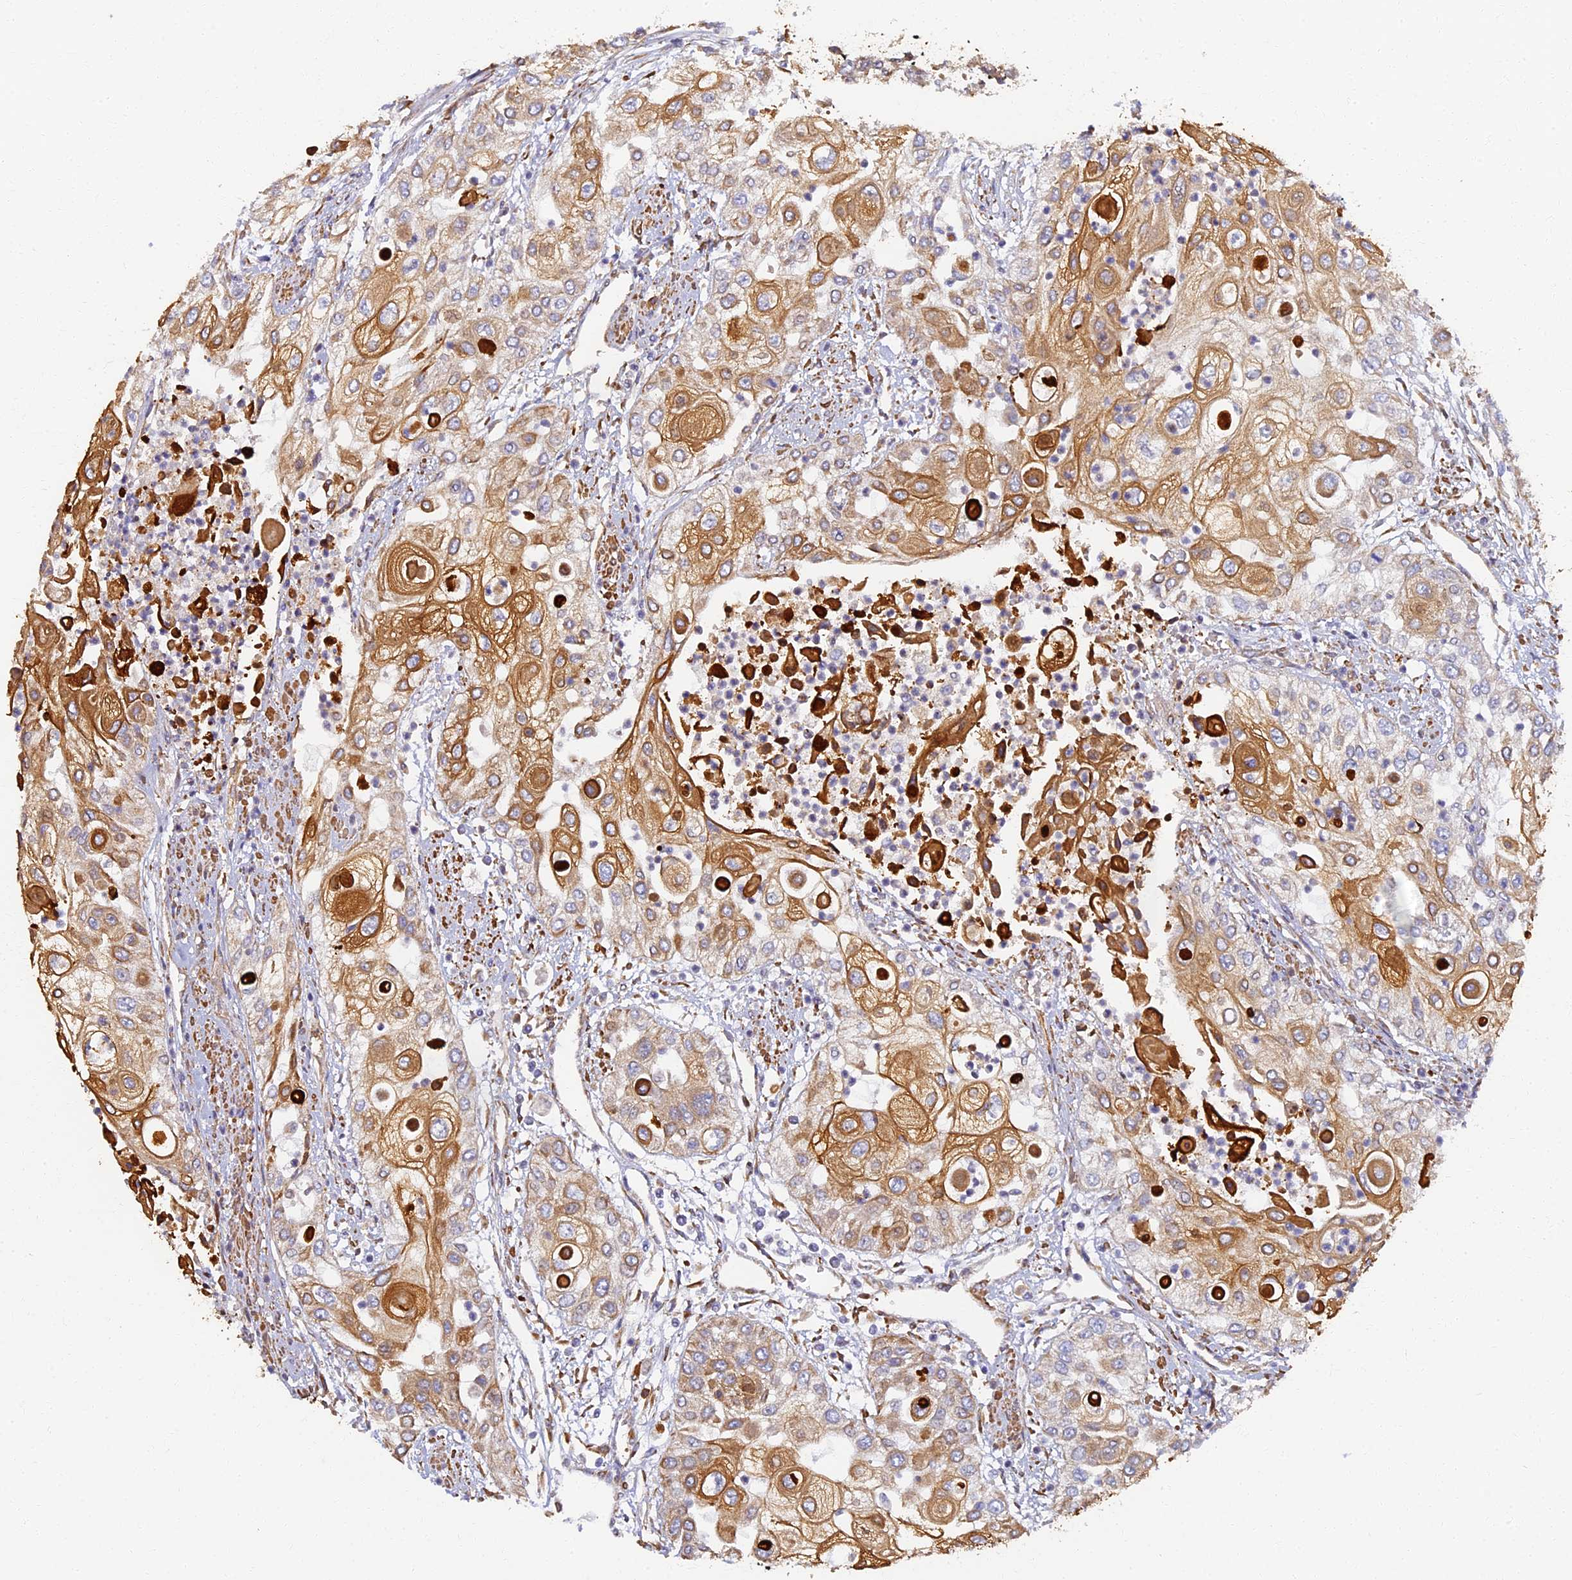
{"staining": {"intensity": "moderate", "quantity": ">75%", "location": "cytoplasmic/membranous"}, "tissue": "urothelial cancer", "cell_type": "Tumor cells", "image_type": "cancer", "snomed": [{"axis": "morphology", "description": "Urothelial carcinoma, High grade"}, {"axis": "topography", "description": "Urinary bladder"}], "caption": "Tumor cells reveal medium levels of moderate cytoplasmic/membranous staining in about >75% of cells in human urothelial cancer. (DAB IHC, brown staining for protein, blue staining for nuclei).", "gene": "LRRC57", "patient": {"sex": "female", "age": 79}}